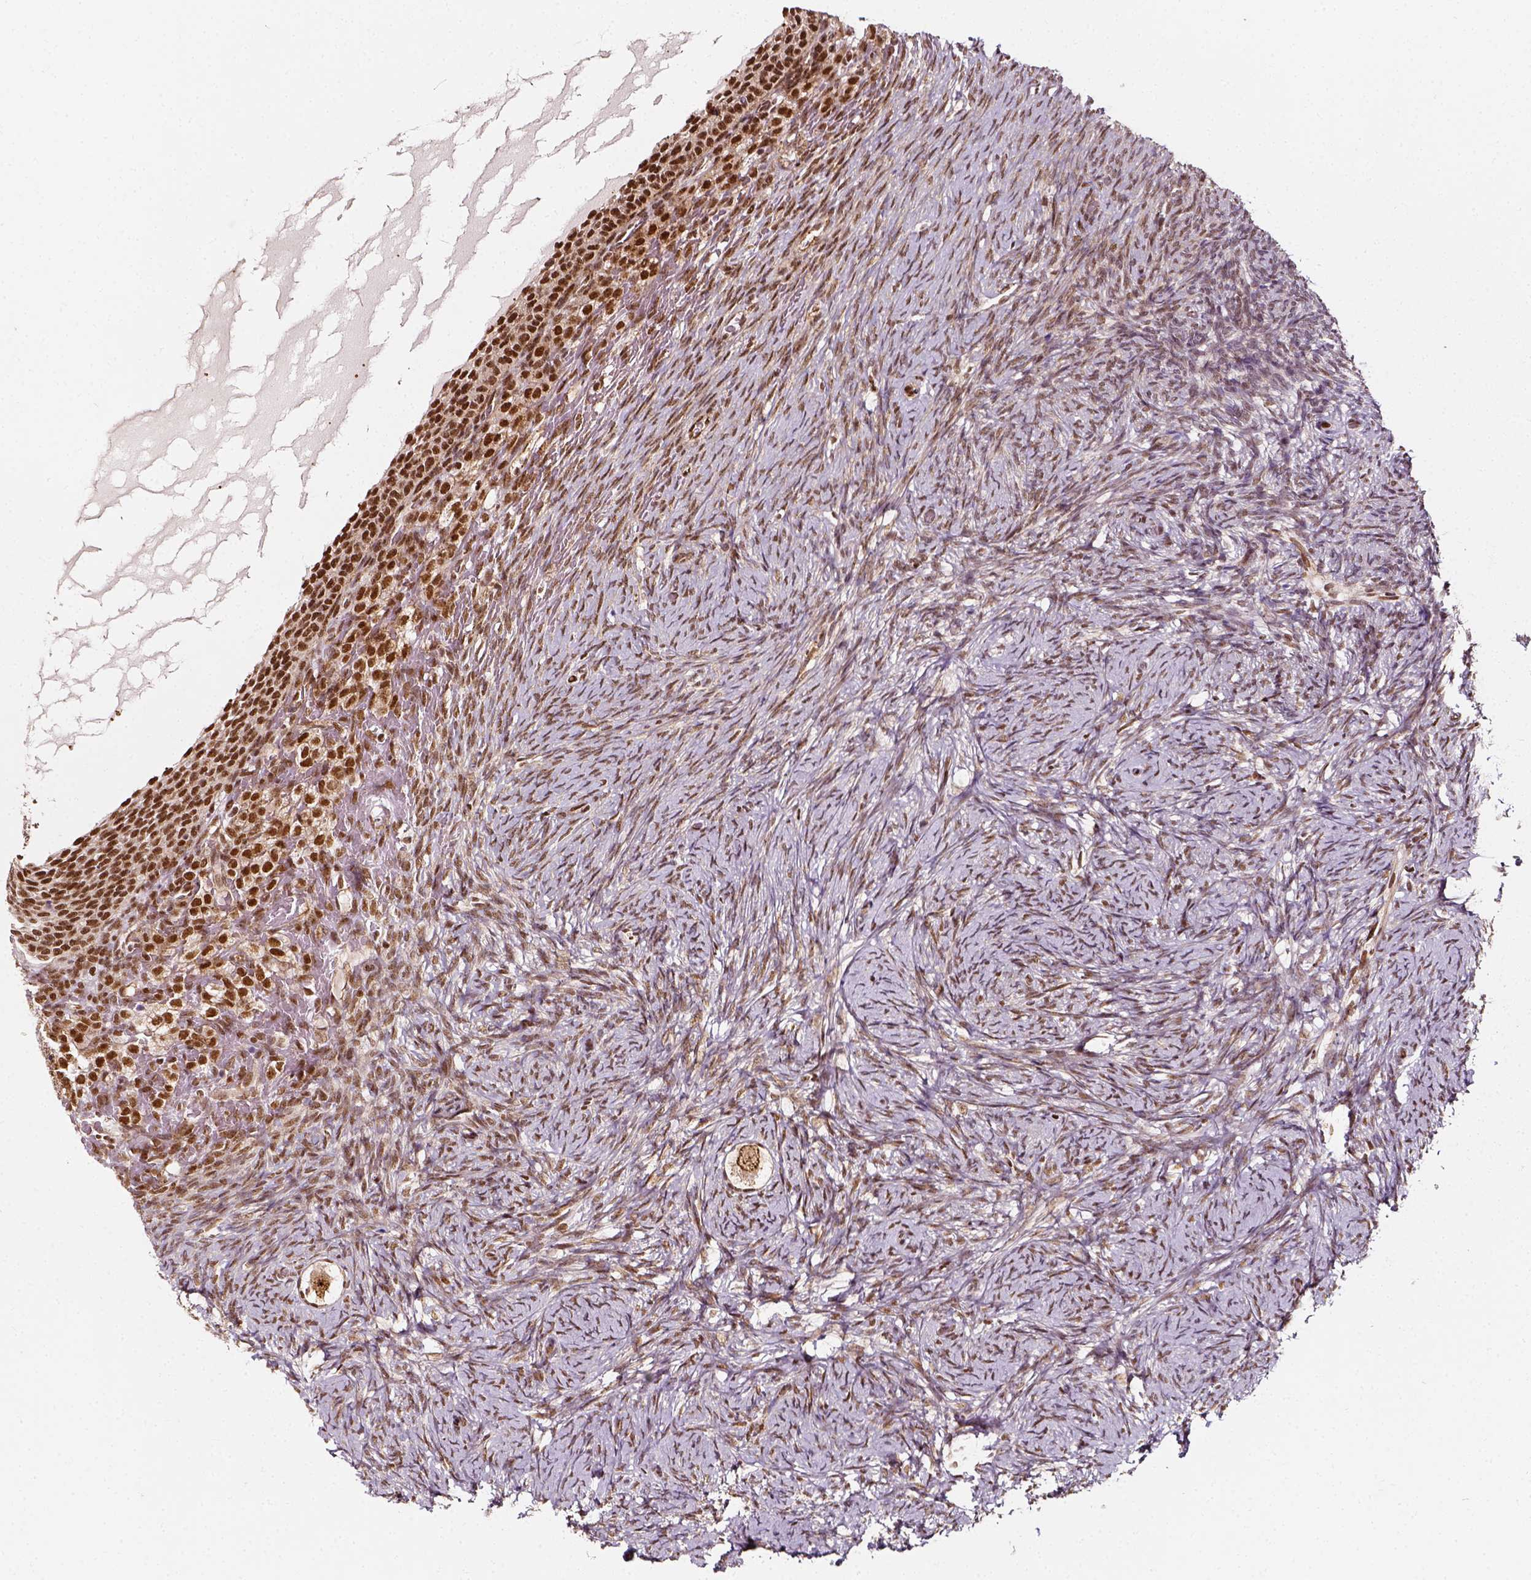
{"staining": {"intensity": "moderate", "quantity": ">75%", "location": "nuclear"}, "tissue": "ovary", "cell_type": "Follicle cells", "image_type": "normal", "snomed": [{"axis": "morphology", "description": "Normal tissue, NOS"}, {"axis": "topography", "description": "Ovary"}], "caption": "Immunohistochemistry (IHC) image of unremarkable ovary: human ovary stained using immunohistochemistry (IHC) demonstrates medium levels of moderate protein expression localized specifically in the nuclear of follicle cells, appearing as a nuclear brown color.", "gene": "NACC1", "patient": {"sex": "female", "age": 34}}